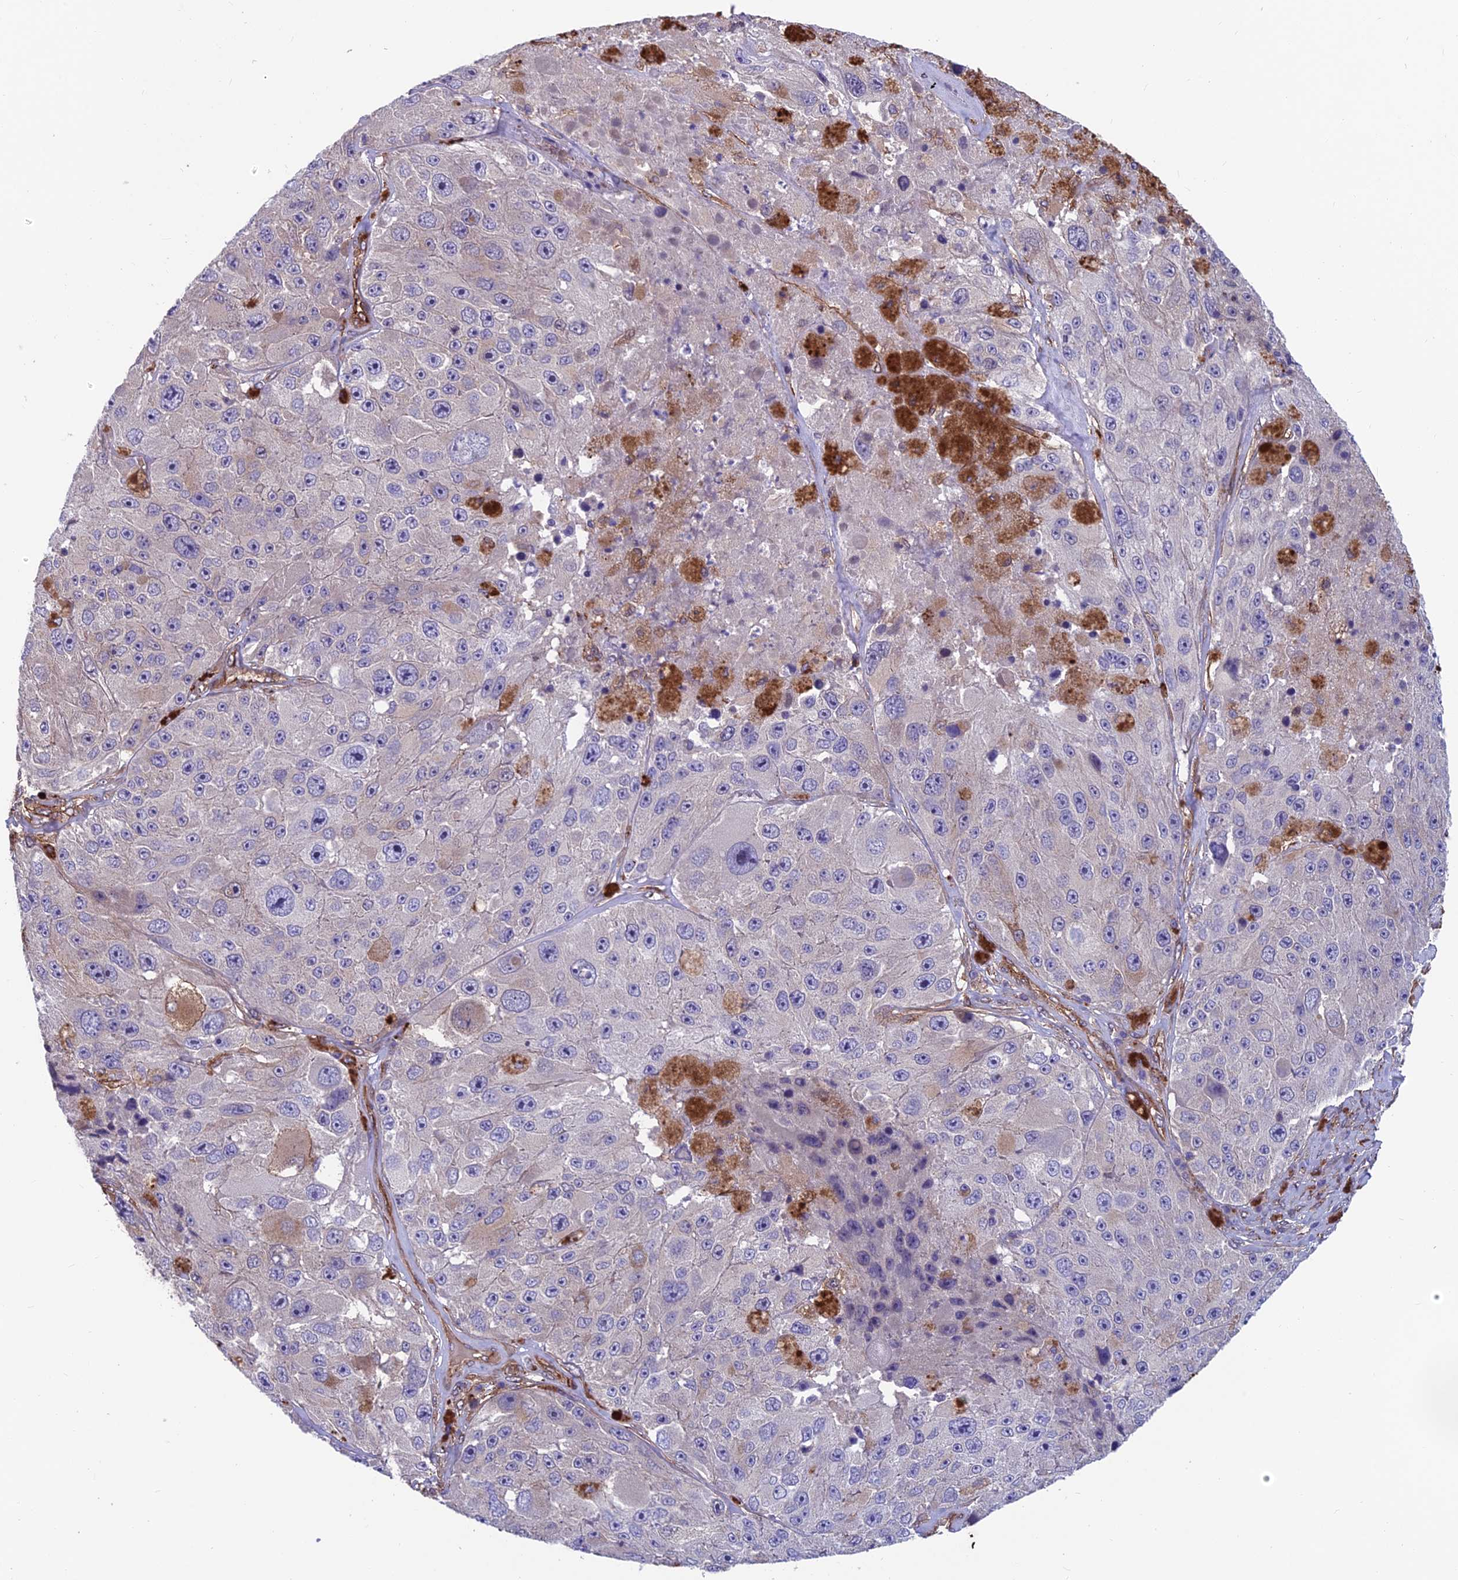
{"staining": {"intensity": "negative", "quantity": "none", "location": "none"}, "tissue": "melanoma", "cell_type": "Tumor cells", "image_type": "cancer", "snomed": [{"axis": "morphology", "description": "Malignant melanoma, Metastatic site"}, {"axis": "topography", "description": "Lymph node"}], "caption": "A high-resolution micrograph shows IHC staining of melanoma, which displays no significant staining in tumor cells.", "gene": "RTN4RL1", "patient": {"sex": "male", "age": 62}}